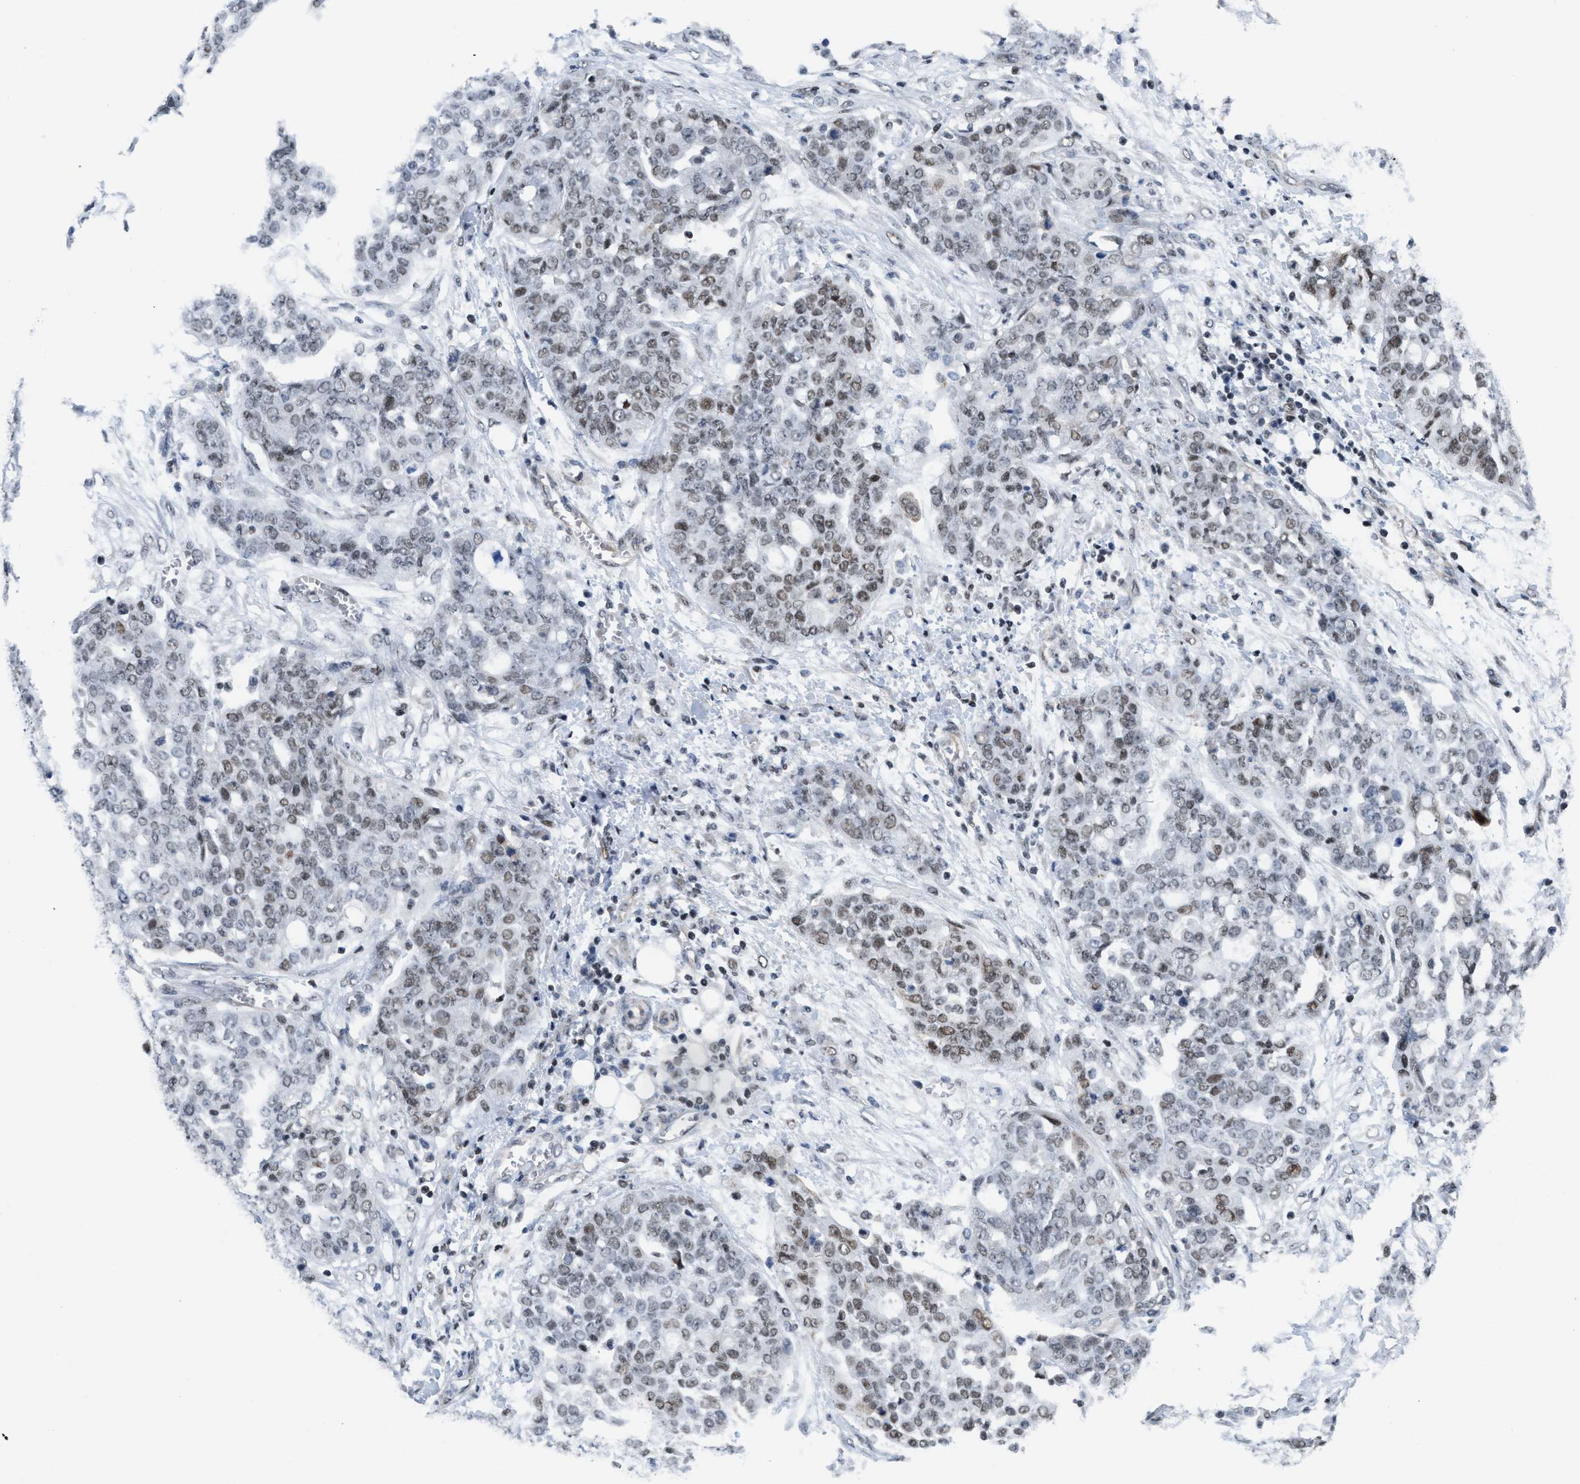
{"staining": {"intensity": "weak", "quantity": "25%-75%", "location": "nuclear"}, "tissue": "ovarian cancer", "cell_type": "Tumor cells", "image_type": "cancer", "snomed": [{"axis": "morphology", "description": "Cystadenocarcinoma, serous, NOS"}, {"axis": "topography", "description": "Soft tissue"}, {"axis": "topography", "description": "Ovary"}], "caption": "The image reveals staining of ovarian cancer, revealing weak nuclear protein expression (brown color) within tumor cells. (DAB = brown stain, brightfield microscopy at high magnification).", "gene": "MIER1", "patient": {"sex": "female", "age": 57}}